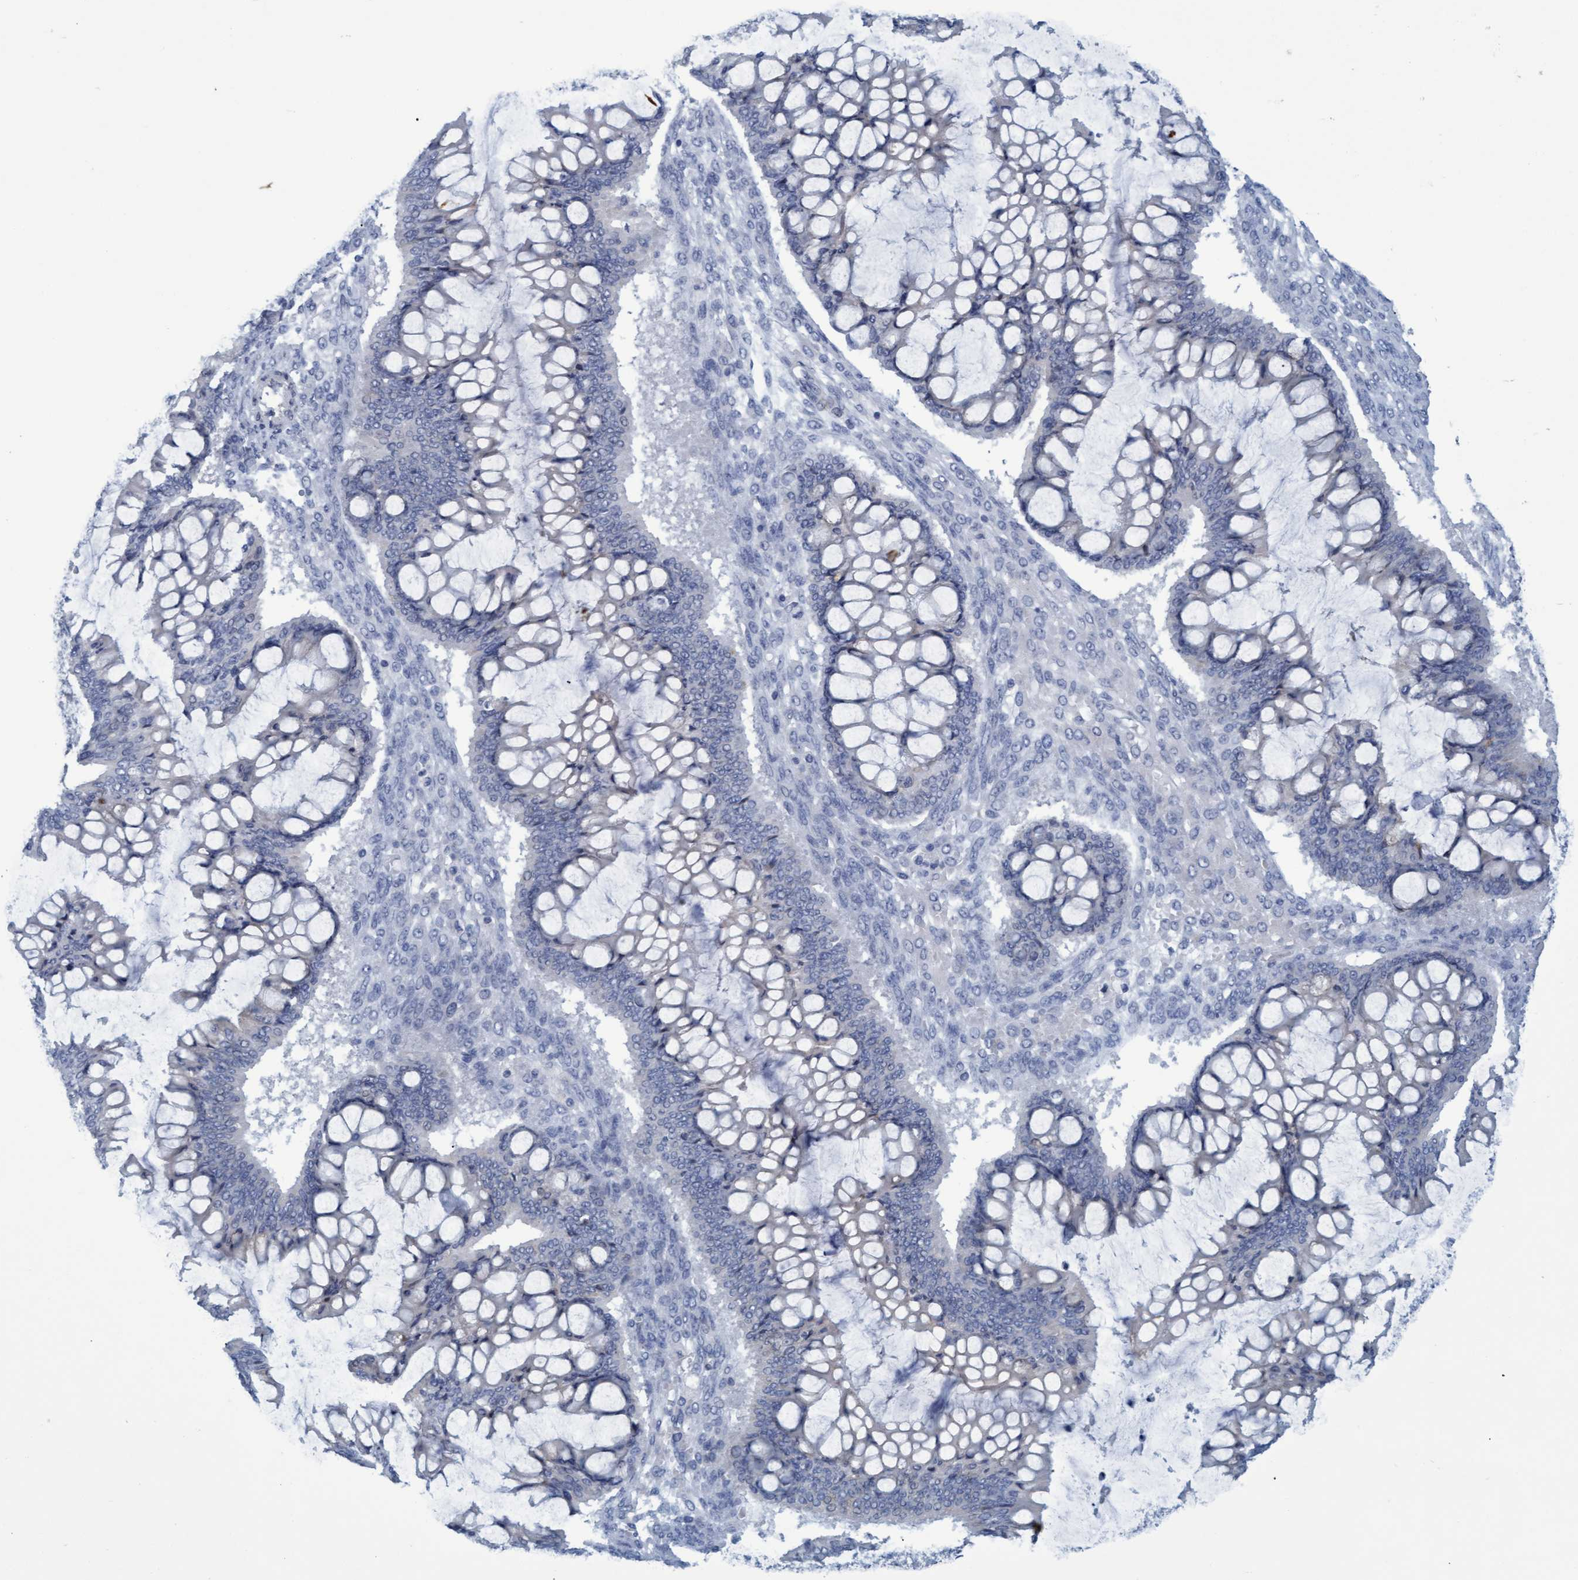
{"staining": {"intensity": "negative", "quantity": "none", "location": "none"}, "tissue": "ovarian cancer", "cell_type": "Tumor cells", "image_type": "cancer", "snomed": [{"axis": "morphology", "description": "Cystadenocarcinoma, mucinous, NOS"}, {"axis": "topography", "description": "Ovary"}], "caption": "Protein analysis of ovarian mucinous cystadenocarcinoma reveals no significant positivity in tumor cells.", "gene": "SSTR3", "patient": {"sex": "female", "age": 73}}